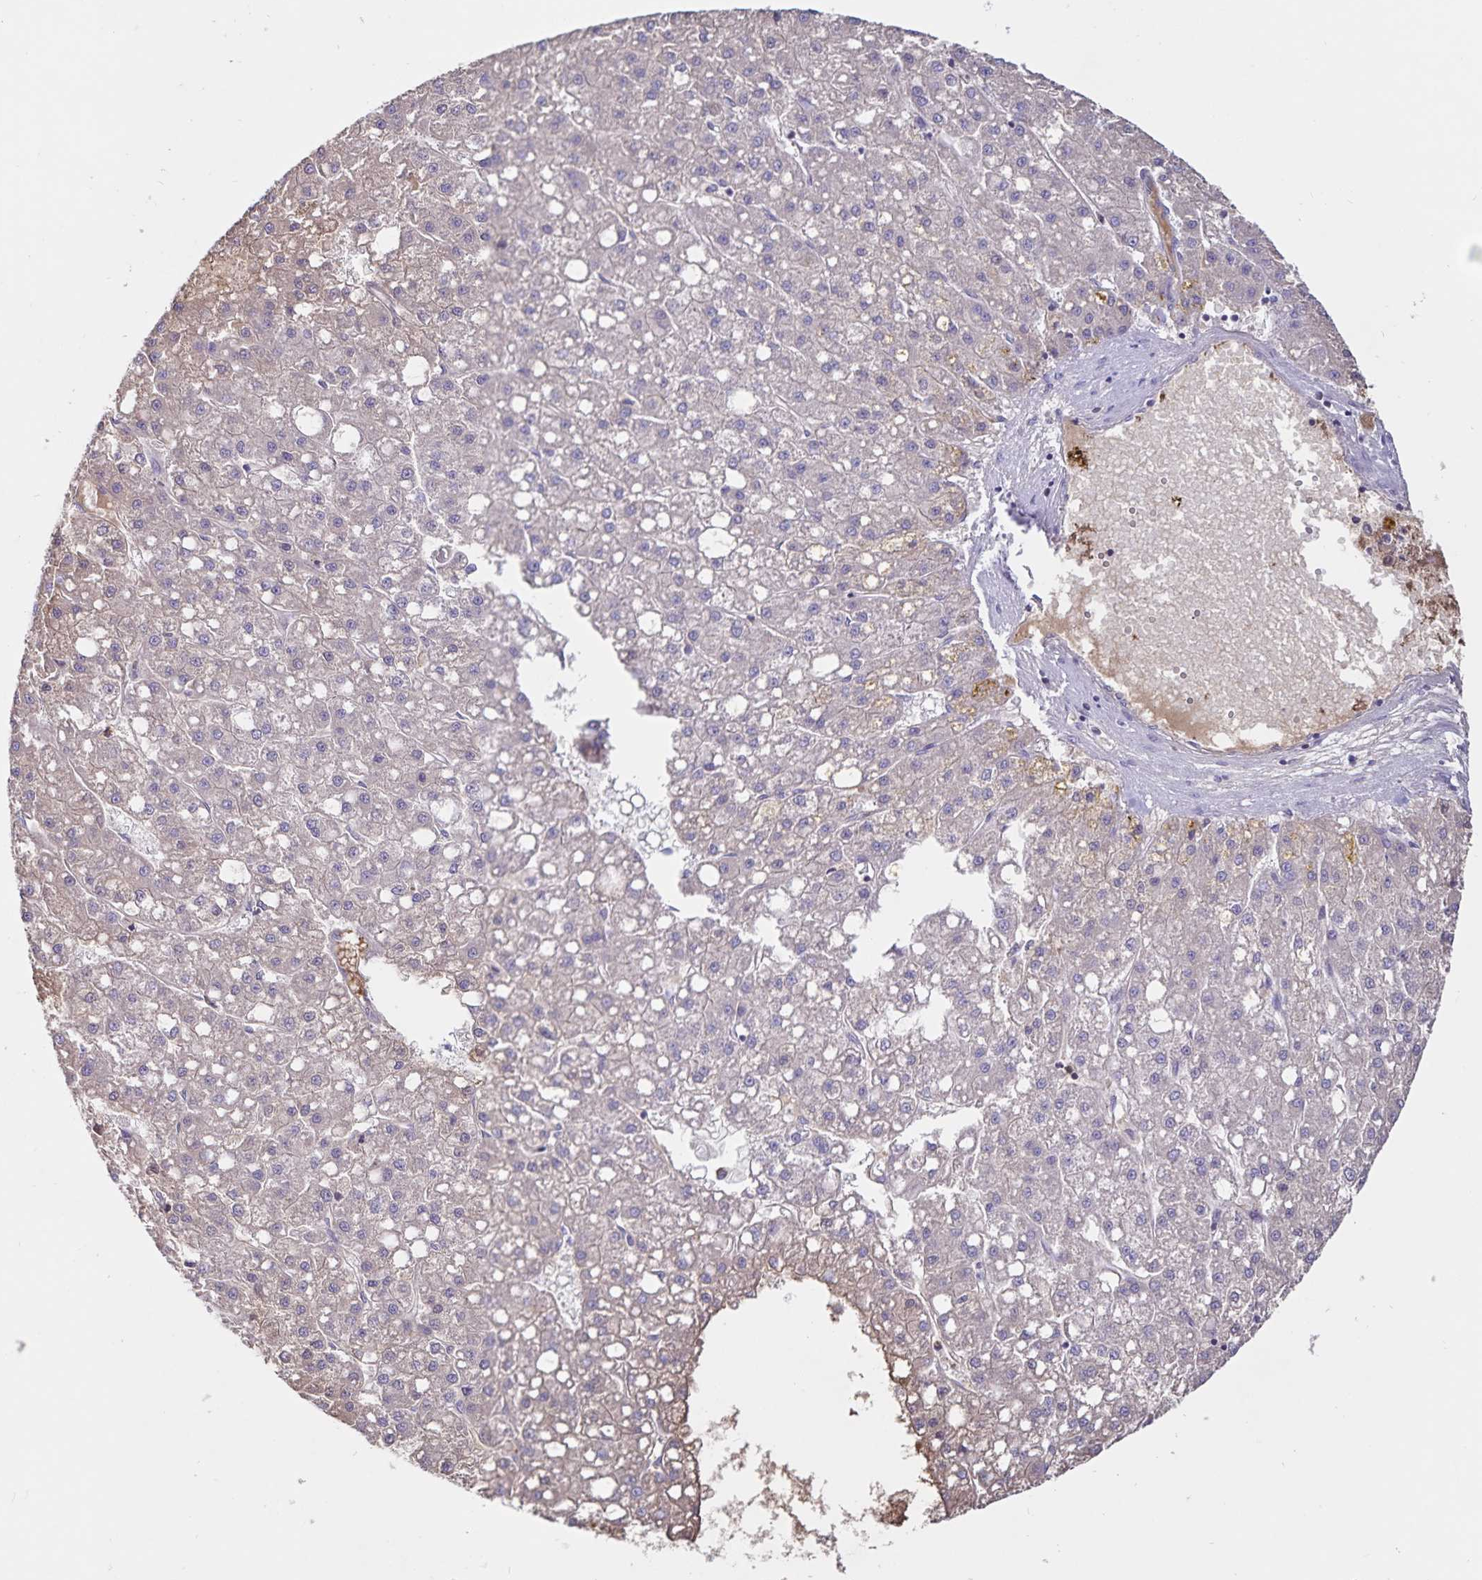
{"staining": {"intensity": "negative", "quantity": "none", "location": "none"}, "tissue": "liver cancer", "cell_type": "Tumor cells", "image_type": "cancer", "snomed": [{"axis": "morphology", "description": "Carcinoma, Hepatocellular, NOS"}, {"axis": "topography", "description": "Liver"}], "caption": "IHC micrograph of neoplastic tissue: liver cancer (hepatocellular carcinoma) stained with DAB (3,3'-diaminobenzidine) shows no significant protein positivity in tumor cells. (DAB immunohistochemistry (IHC) visualized using brightfield microscopy, high magnification).", "gene": "FGG", "patient": {"sex": "male", "age": 67}}